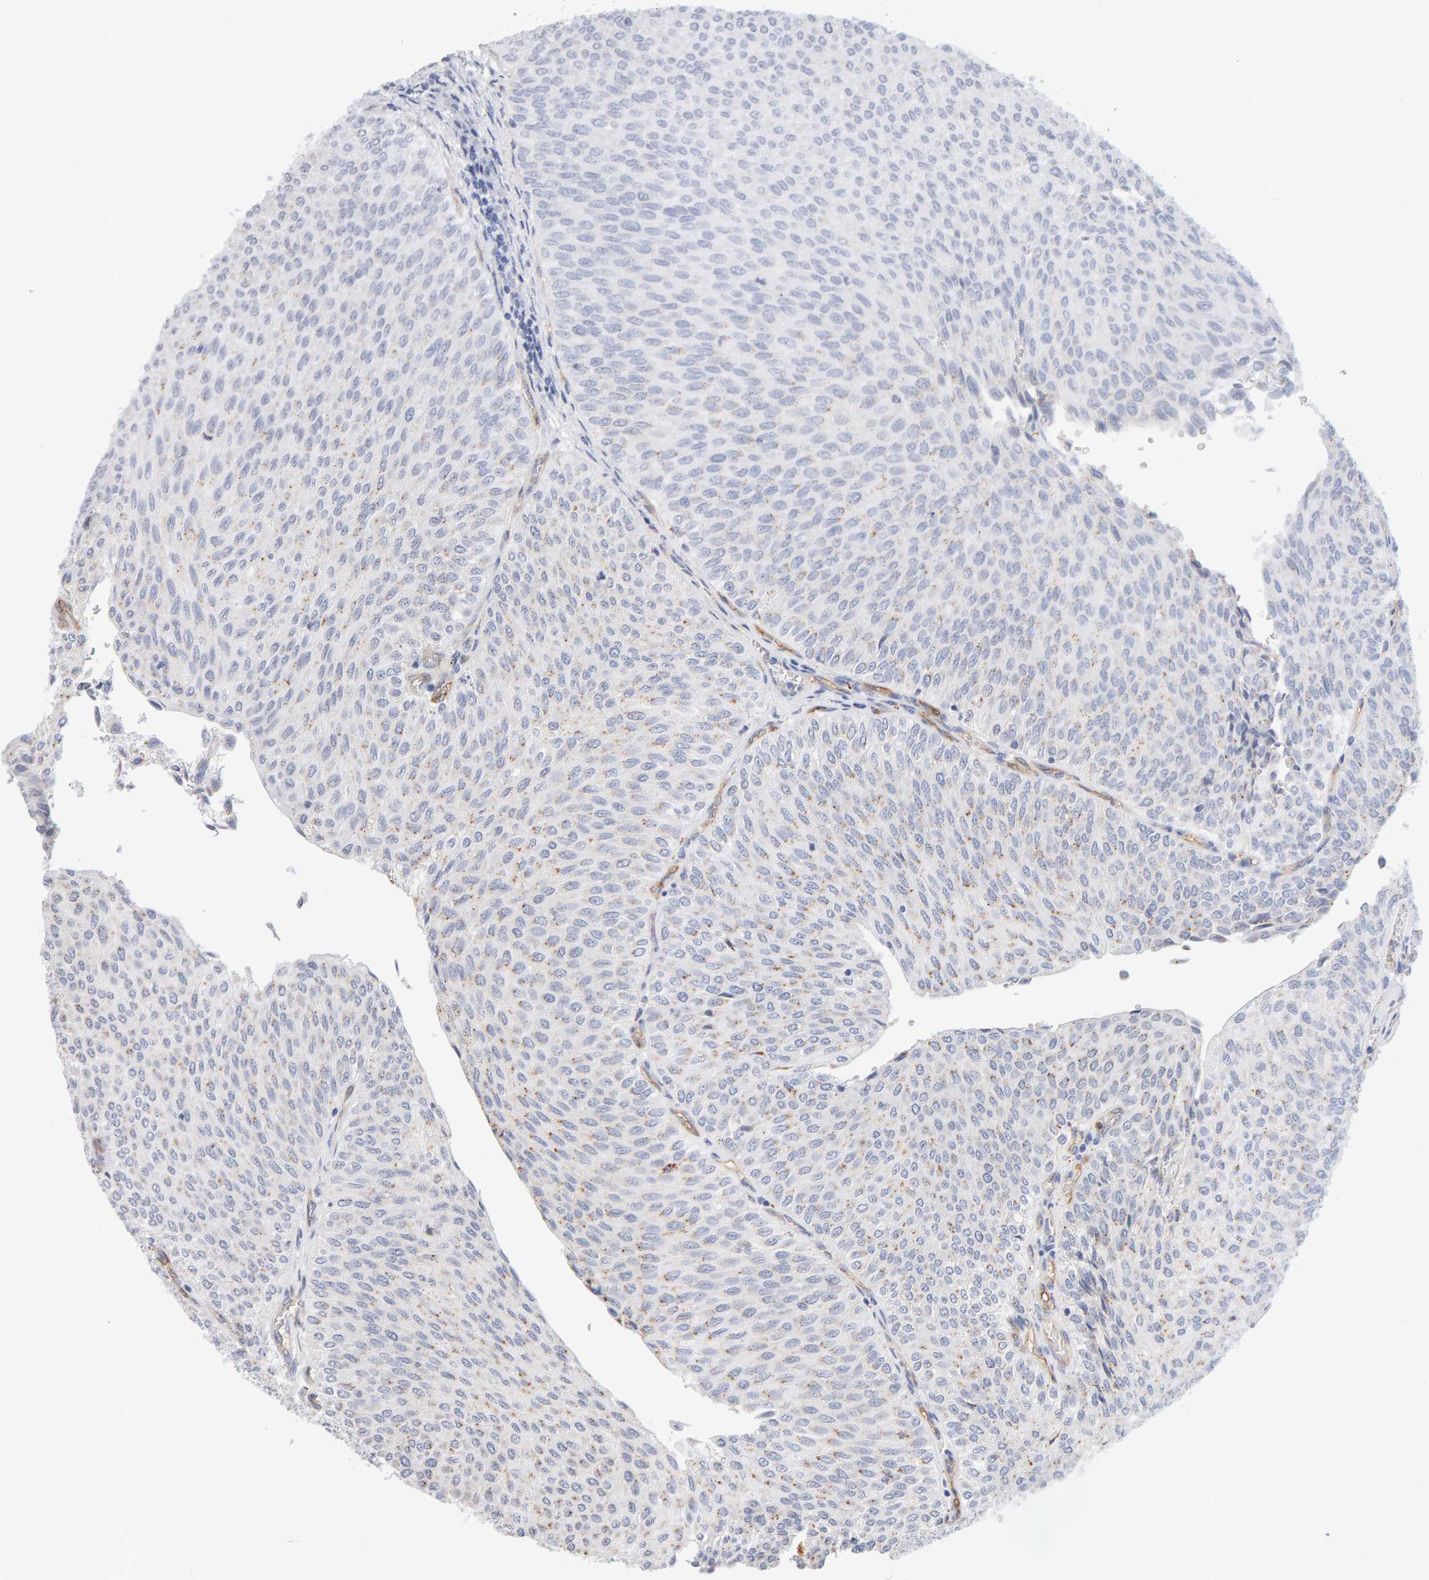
{"staining": {"intensity": "weak", "quantity": "<25%", "location": "cytoplasmic/membranous"}, "tissue": "urothelial cancer", "cell_type": "Tumor cells", "image_type": "cancer", "snomed": [{"axis": "morphology", "description": "Urothelial carcinoma, Low grade"}, {"axis": "topography", "description": "Urinary bladder"}], "caption": "The histopathology image reveals no staining of tumor cells in urothelial cancer.", "gene": "METRNL", "patient": {"sex": "male", "age": 78}}